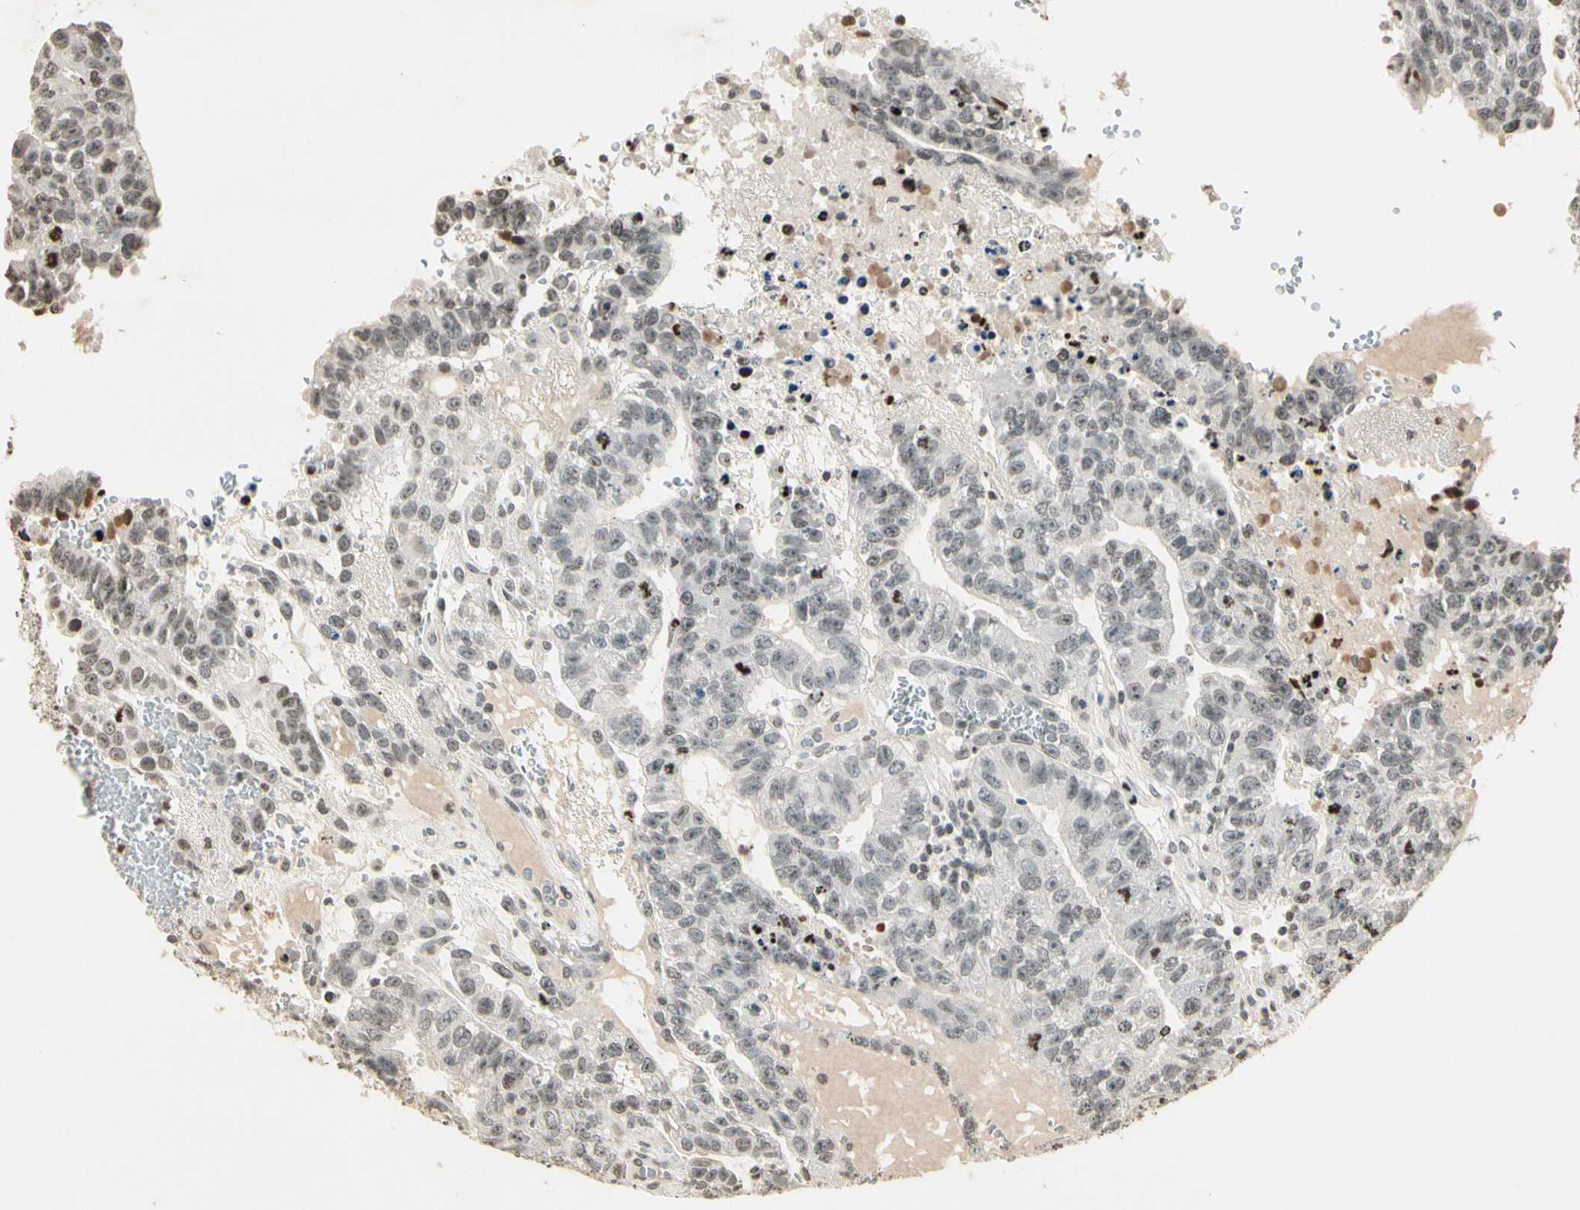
{"staining": {"intensity": "negative", "quantity": "none", "location": "none"}, "tissue": "testis cancer", "cell_type": "Tumor cells", "image_type": "cancer", "snomed": [{"axis": "morphology", "description": "Seminoma, NOS"}, {"axis": "morphology", "description": "Carcinoma, Embryonal, NOS"}, {"axis": "topography", "description": "Testis"}], "caption": "Tumor cells show no significant positivity in testis seminoma. (Brightfield microscopy of DAB (3,3'-diaminobenzidine) immunohistochemistry (IHC) at high magnification).", "gene": "TOP1", "patient": {"sex": "male", "age": 52}}